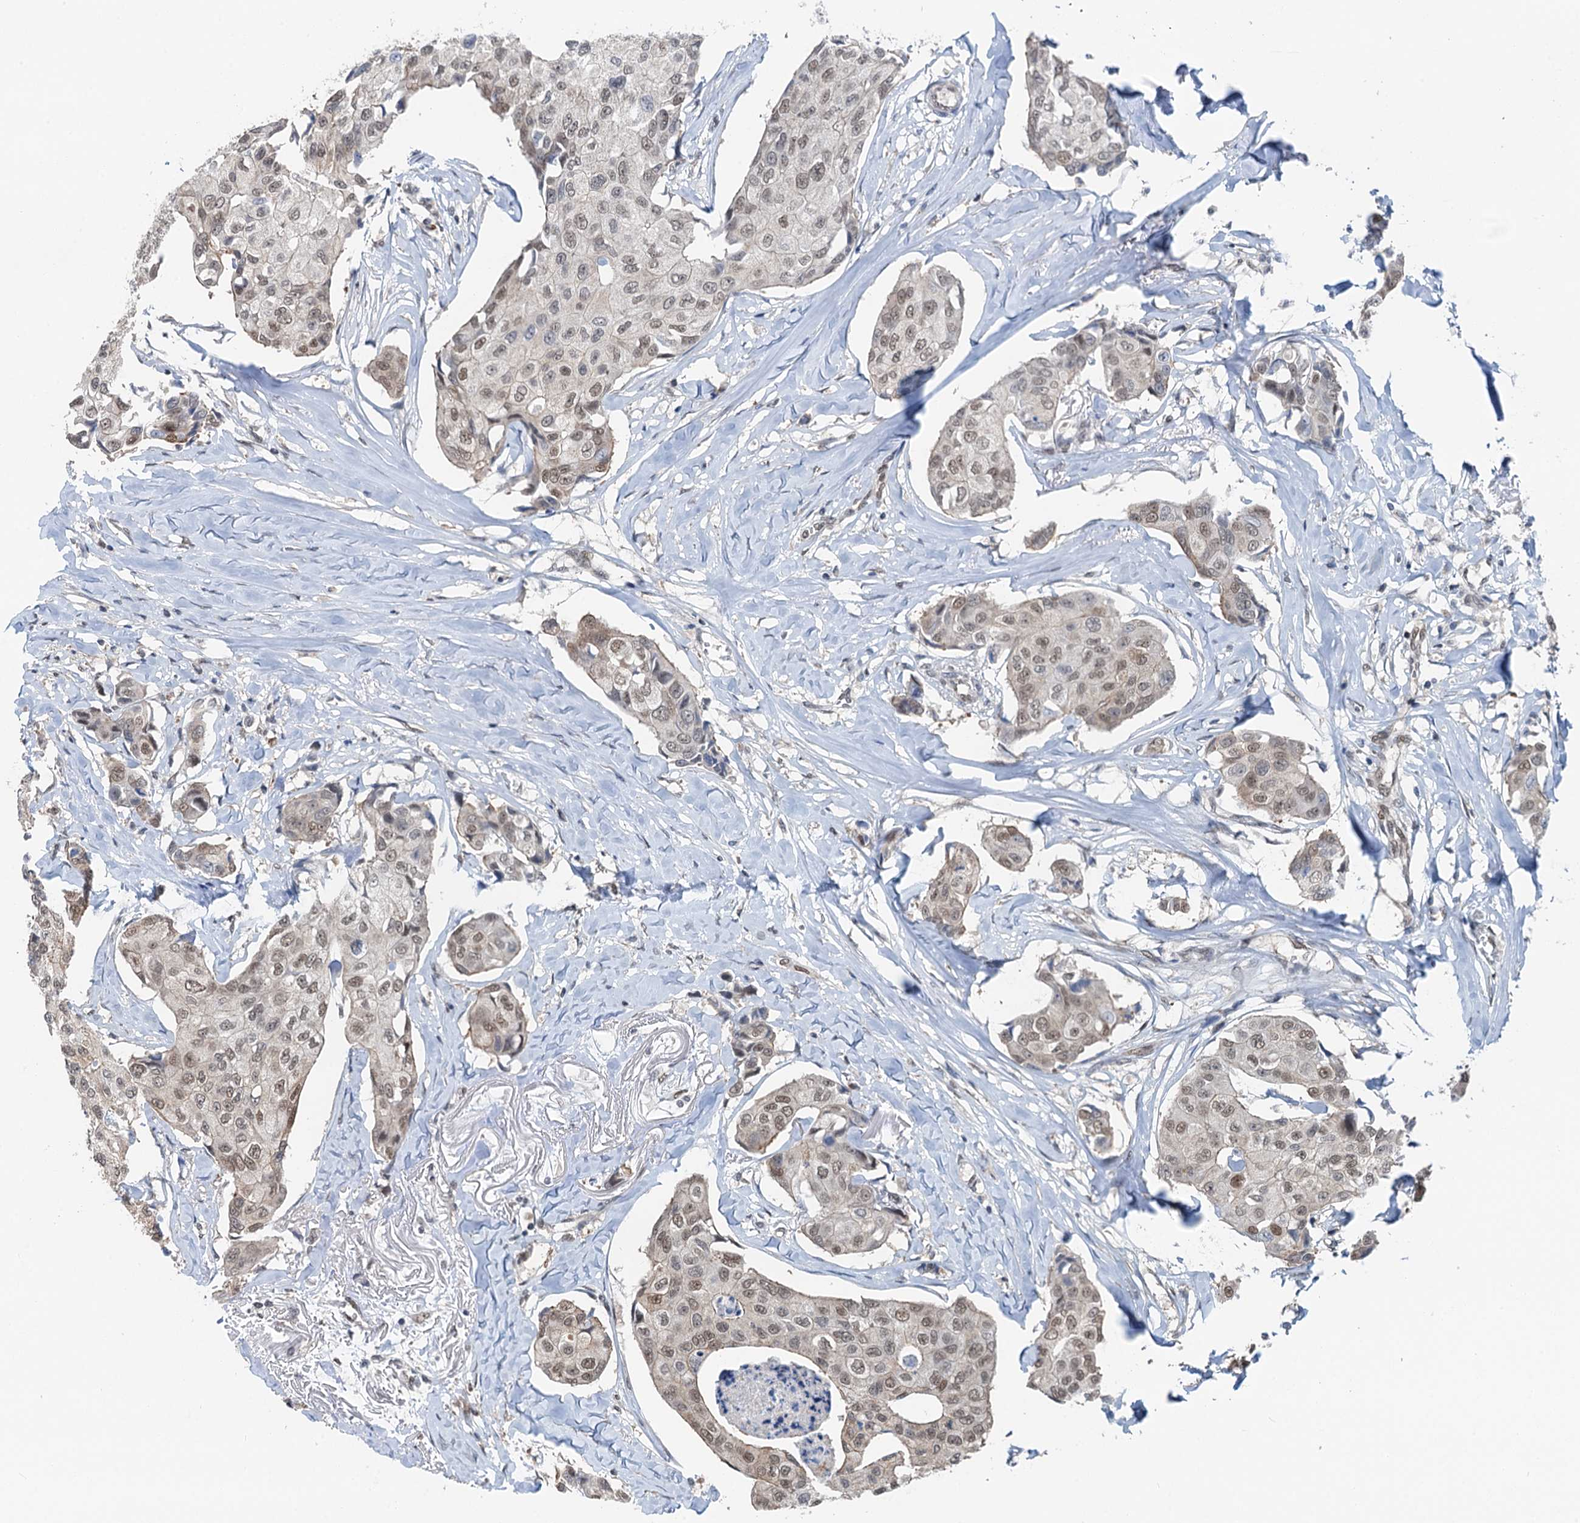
{"staining": {"intensity": "moderate", "quantity": ">75%", "location": "nuclear"}, "tissue": "breast cancer", "cell_type": "Tumor cells", "image_type": "cancer", "snomed": [{"axis": "morphology", "description": "Duct carcinoma"}, {"axis": "topography", "description": "Breast"}], "caption": "Immunohistochemistry micrograph of neoplastic tissue: human breast cancer (invasive ductal carcinoma) stained using immunohistochemistry (IHC) displays medium levels of moderate protein expression localized specifically in the nuclear of tumor cells, appearing as a nuclear brown color.", "gene": "CFDP1", "patient": {"sex": "female", "age": 80}}